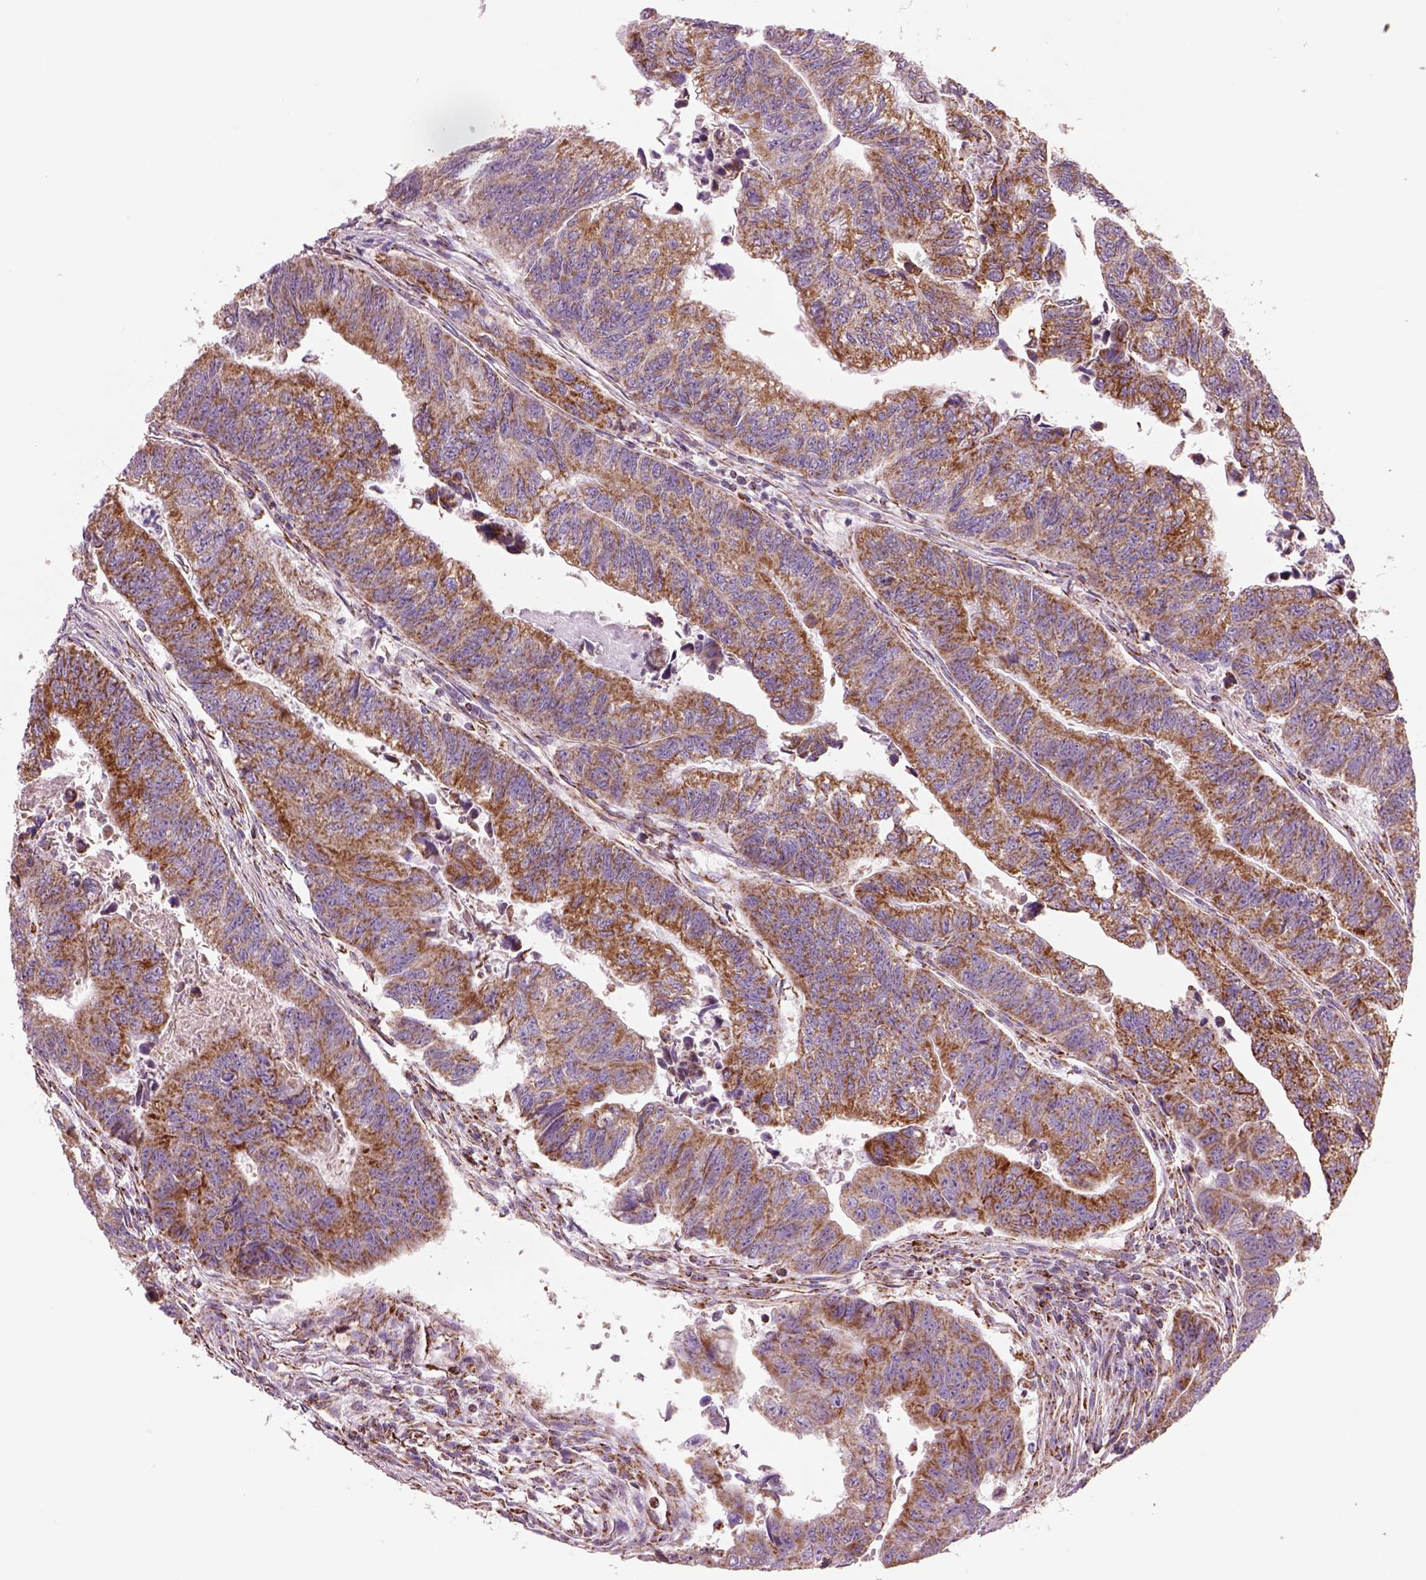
{"staining": {"intensity": "moderate", "quantity": ">75%", "location": "cytoplasmic/membranous"}, "tissue": "colorectal cancer", "cell_type": "Tumor cells", "image_type": "cancer", "snomed": [{"axis": "morphology", "description": "Adenocarcinoma, NOS"}, {"axis": "topography", "description": "Colon"}], "caption": "Moderate cytoplasmic/membranous staining is present in approximately >75% of tumor cells in colorectal cancer (adenocarcinoma).", "gene": "SLC25A24", "patient": {"sex": "female", "age": 65}}